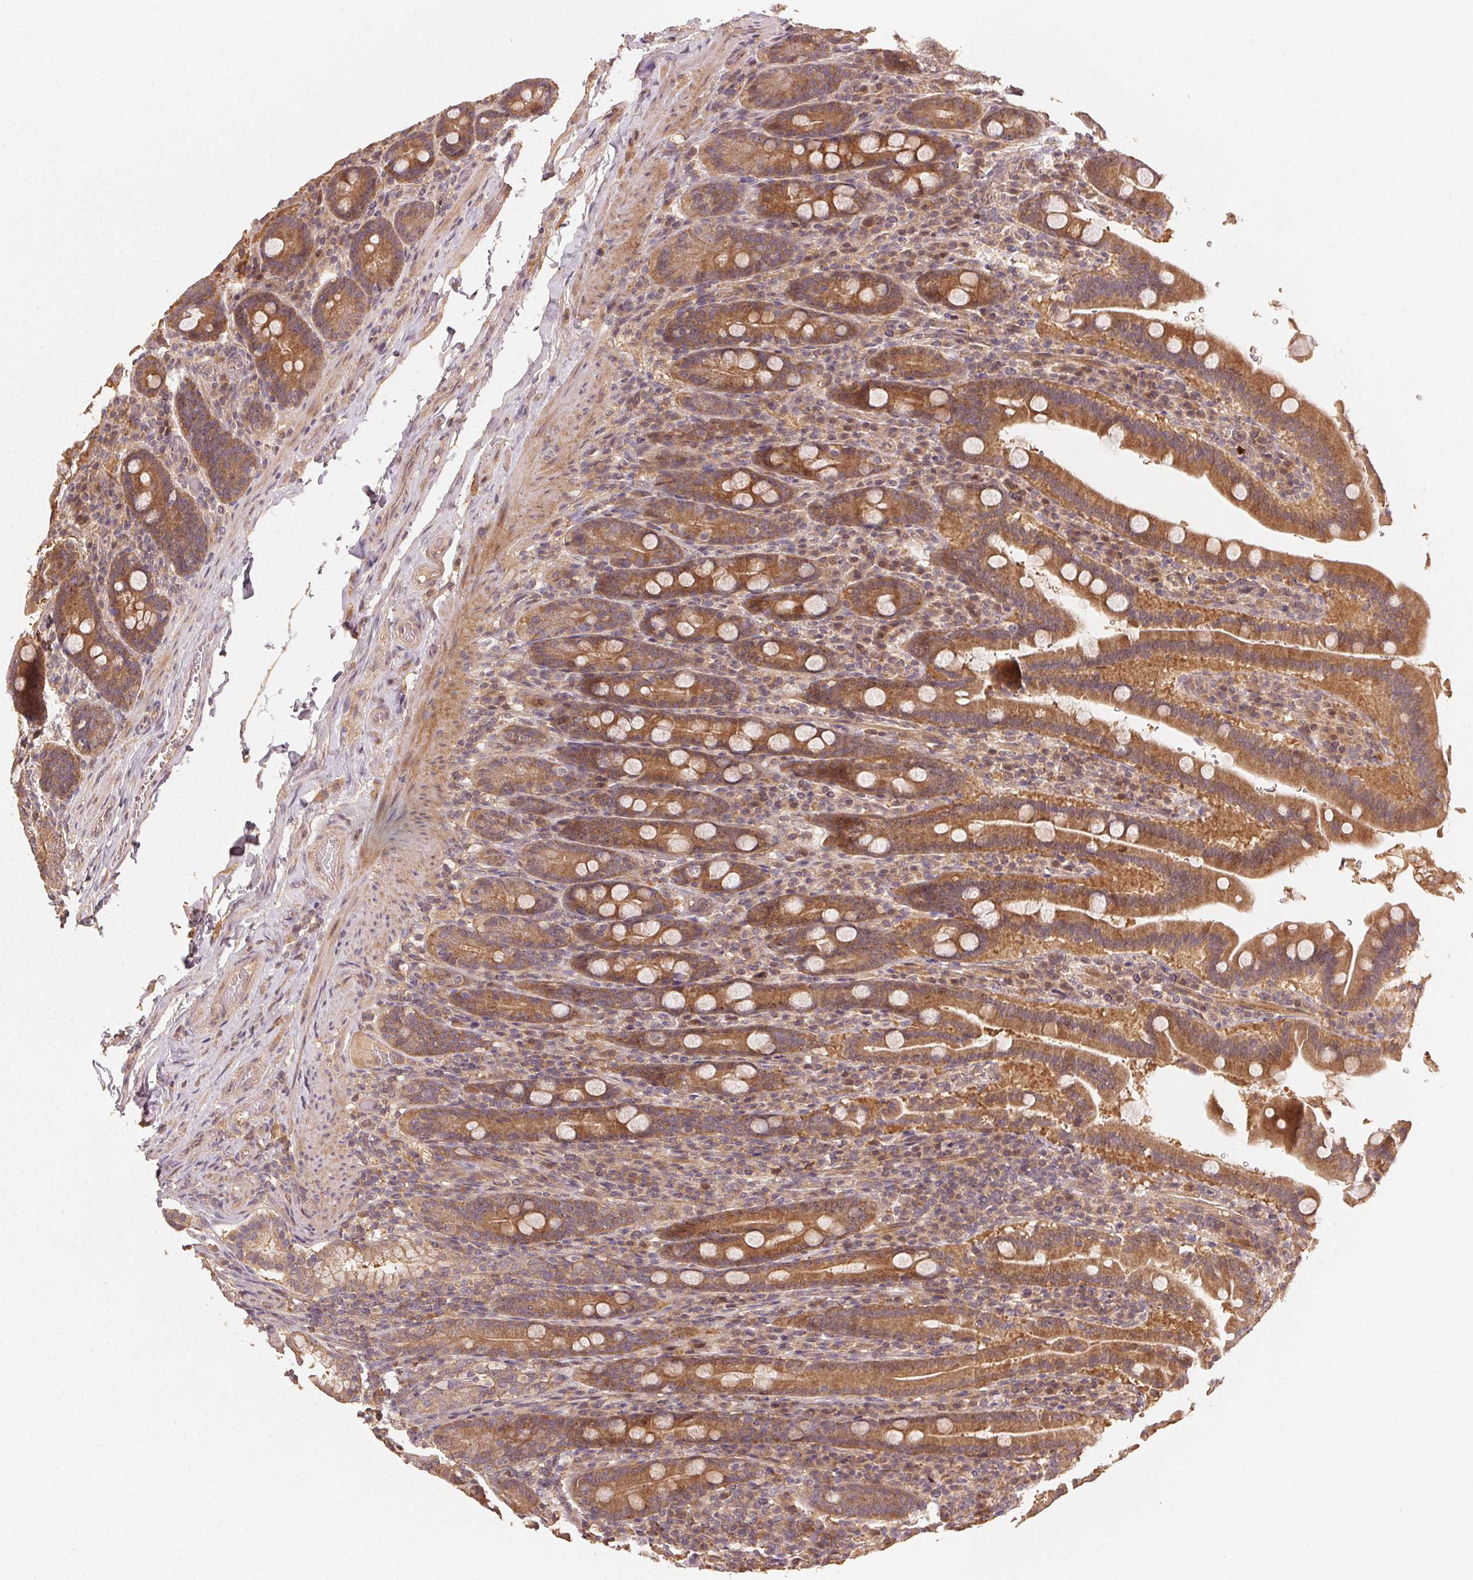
{"staining": {"intensity": "moderate", "quantity": ">75%", "location": "cytoplasmic/membranous"}, "tissue": "small intestine", "cell_type": "Glandular cells", "image_type": "normal", "snomed": [{"axis": "morphology", "description": "Normal tissue, NOS"}, {"axis": "topography", "description": "Small intestine"}], "caption": "Glandular cells display medium levels of moderate cytoplasmic/membranous expression in approximately >75% of cells in unremarkable human small intestine. (Stains: DAB in brown, nuclei in blue, Microscopy: brightfield microscopy at high magnification).", "gene": "RALA", "patient": {"sex": "male", "age": 26}}